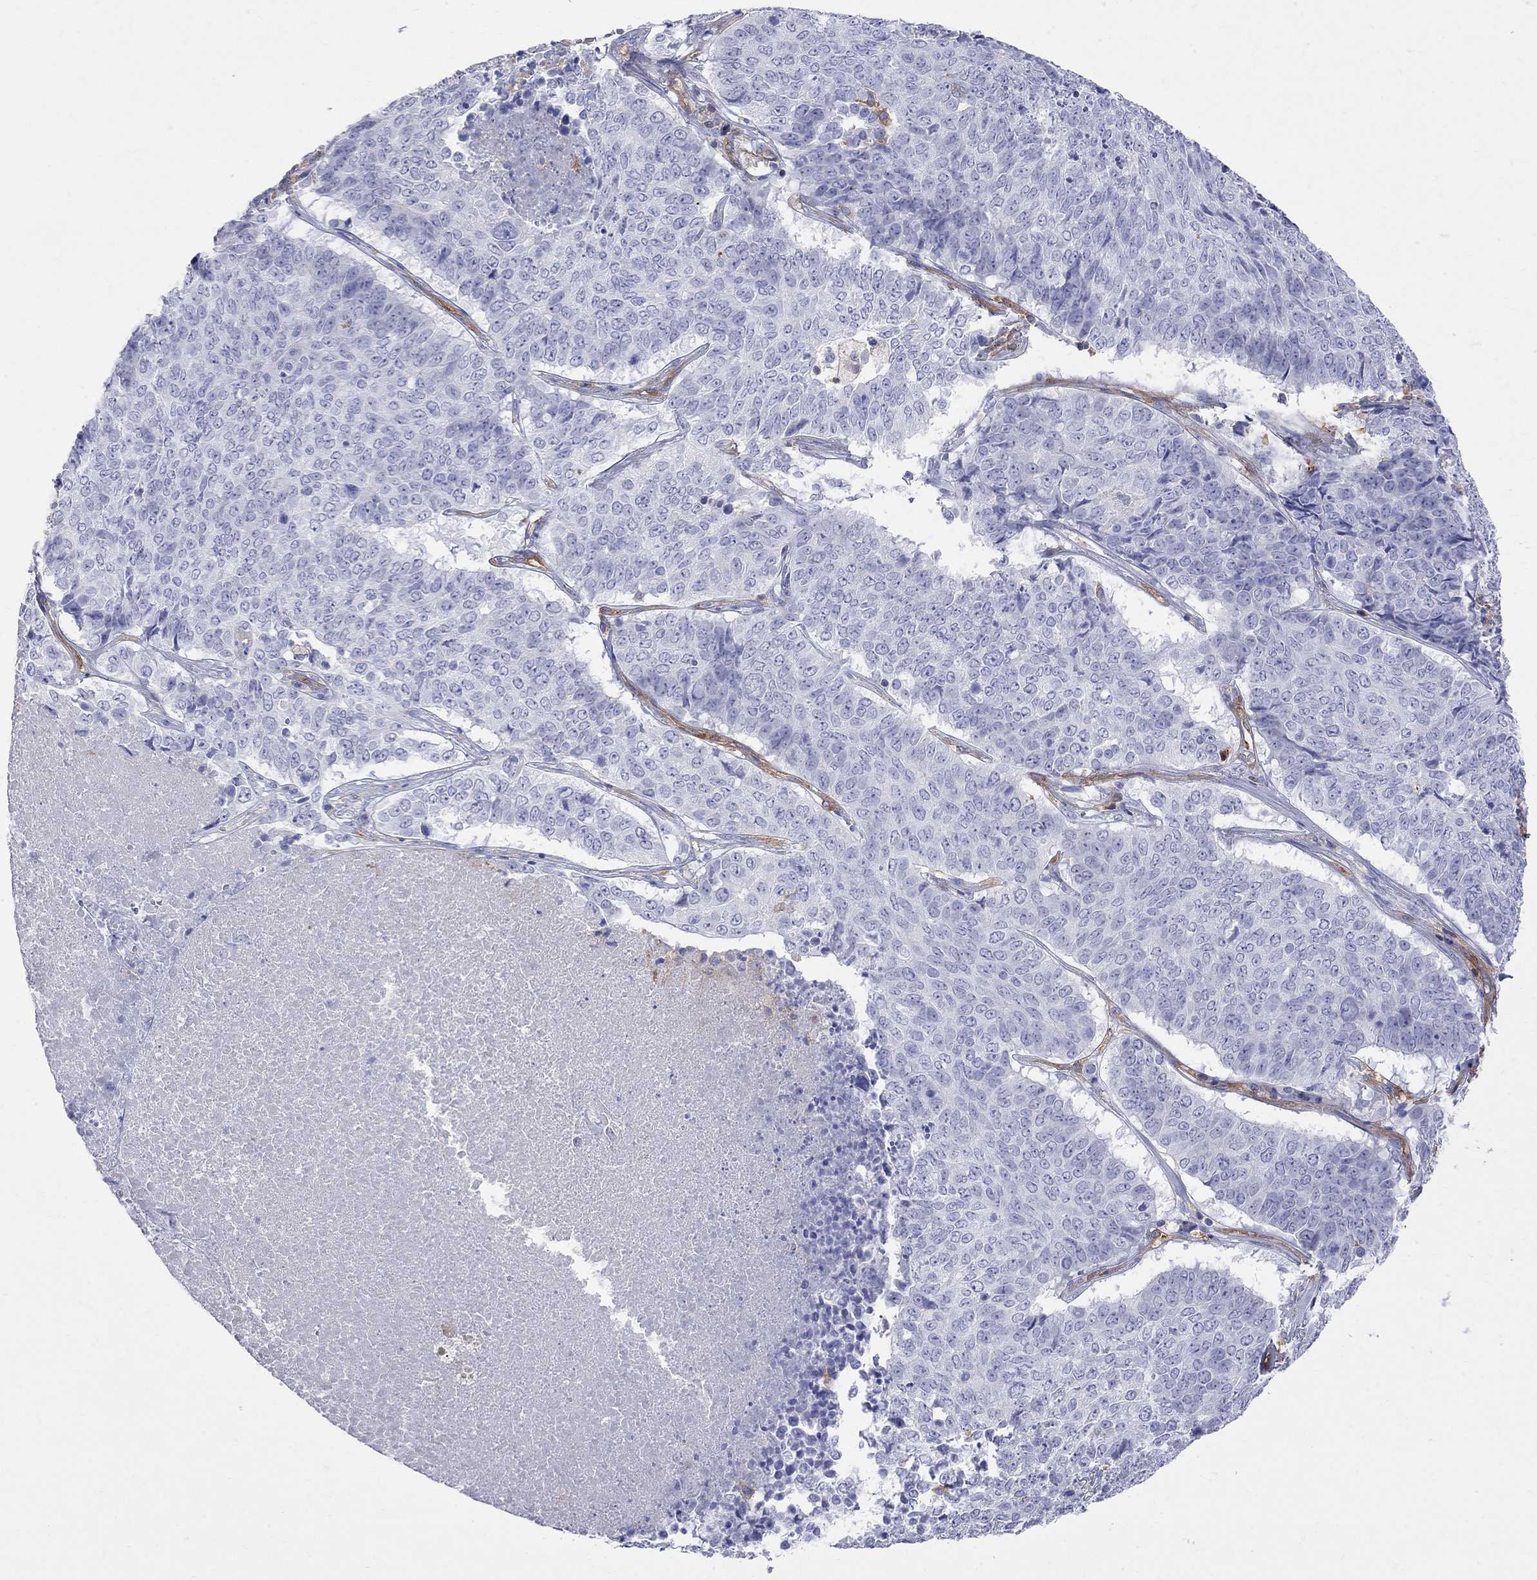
{"staining": {"intensity": "negative", "quantity": "none", "location": "none"}, "tissue": "lung cancer", "cell_type": "Tumor cells", "image_type": "cancer", "snomed": [{"axis": "morphology", "description": "Squamous cell carcinoma, NOS"}, {"axis": "topography", "description": "Lung"}], "caption": "Lung cancer (squamous cell carcinoma) was stained to show a protein in brown. There is no significant expression in tumor cells.", "gene": "ABI3", "patient": {"sex": "male", "age": 64}}